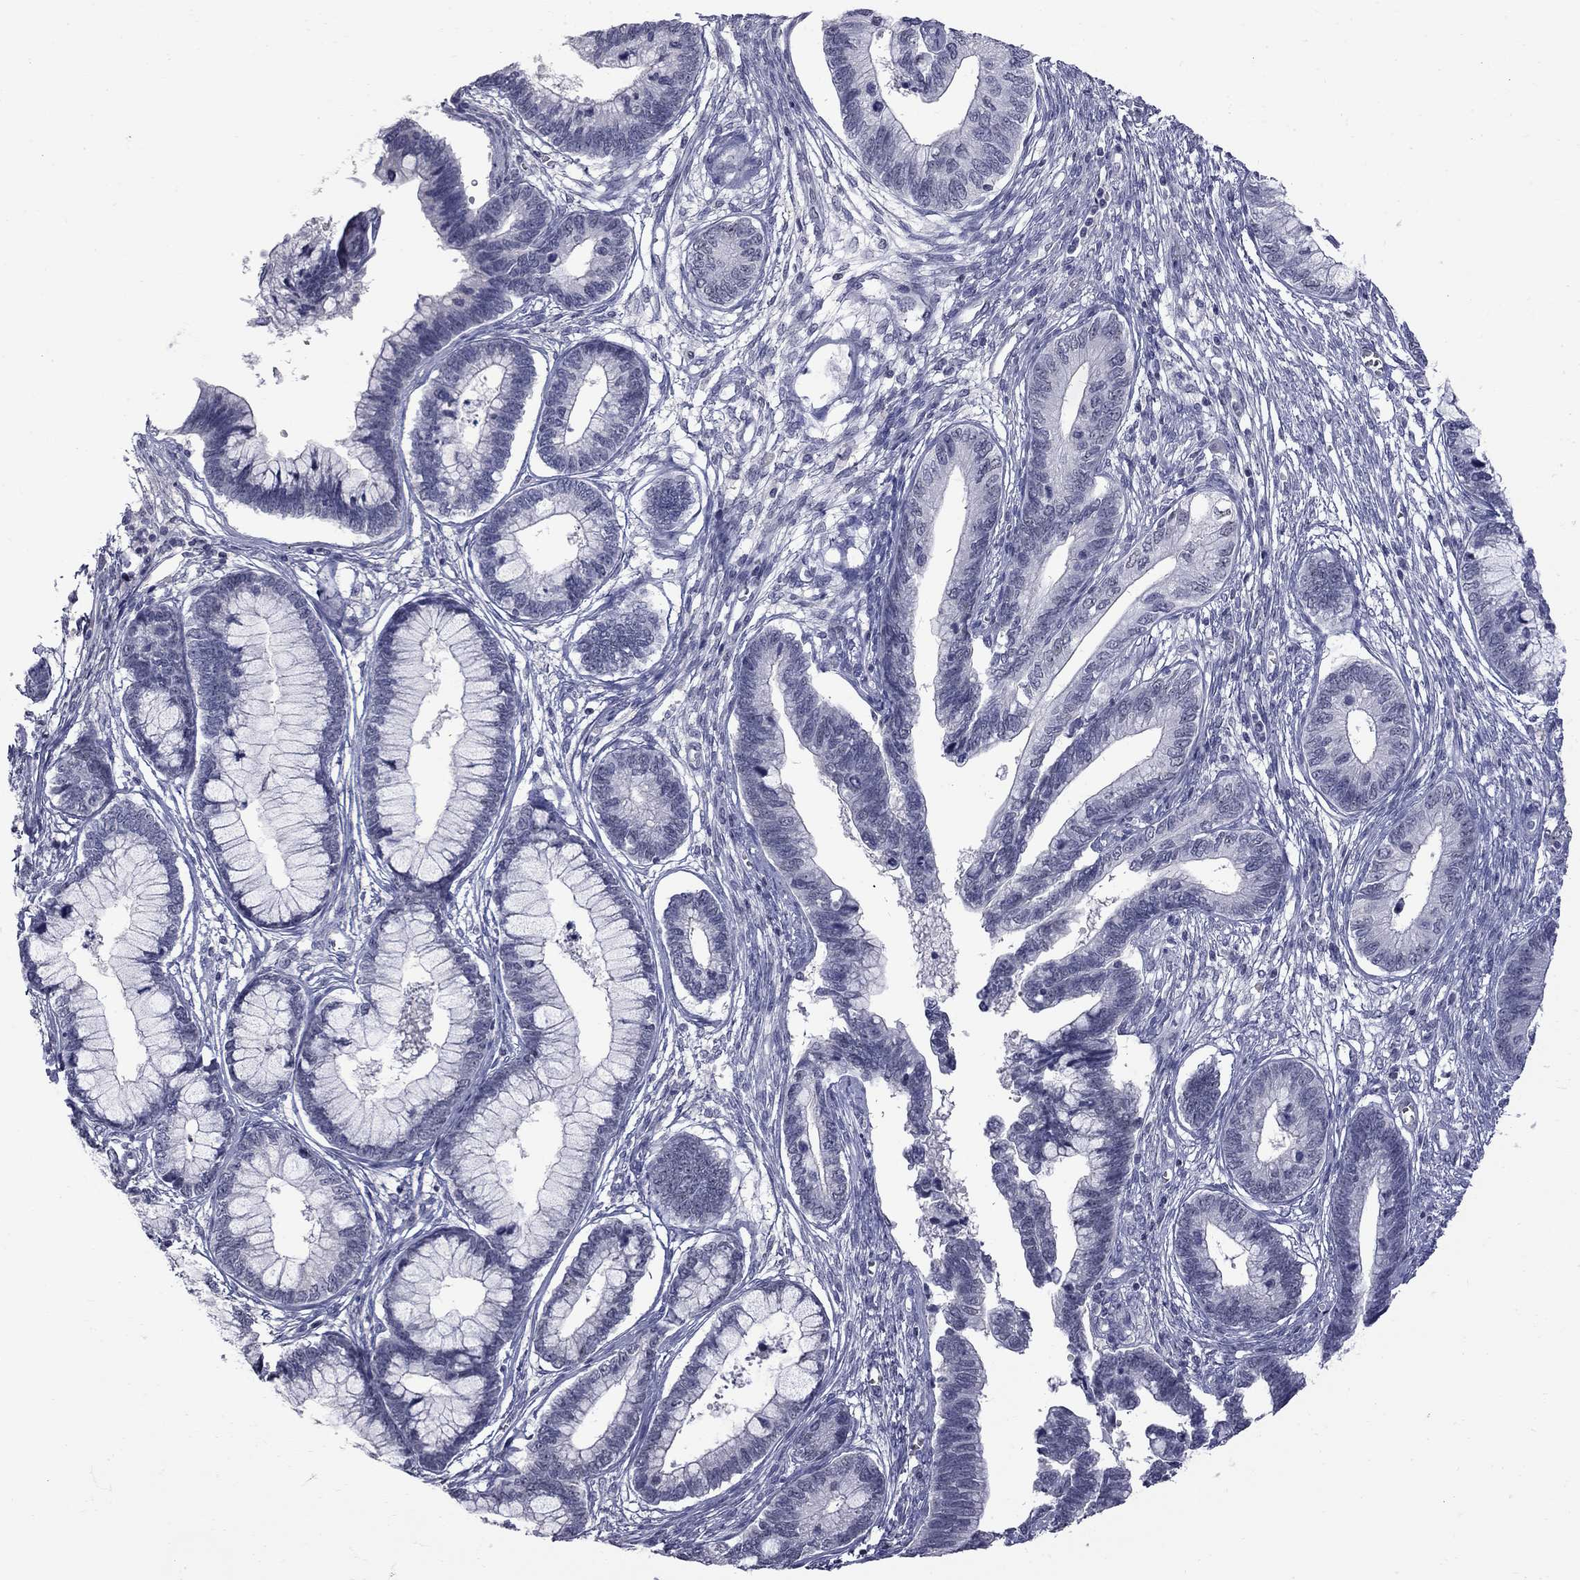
{"staining": {"intensity": "negative", "quantity": "none", "location": "none"}, "tissue": "cervical cancer", "cell_type": "Tumor cells", "image_type": "cancer", "snomed": [{"axis": "morphology", "description": "Adenocarcinoma, NOS"}, {"axis": "topography", "description": "Cervix"}], "caption": "An immunohistochemistry (IHC) histopathology image of cervical cancer (adenocarcinoma) is shown. There is no staining in tumor cells of cervical cancer (adenocarcinoma).", "gene": "GSG1L", "patient": {"sex": "female", "age": 44}}